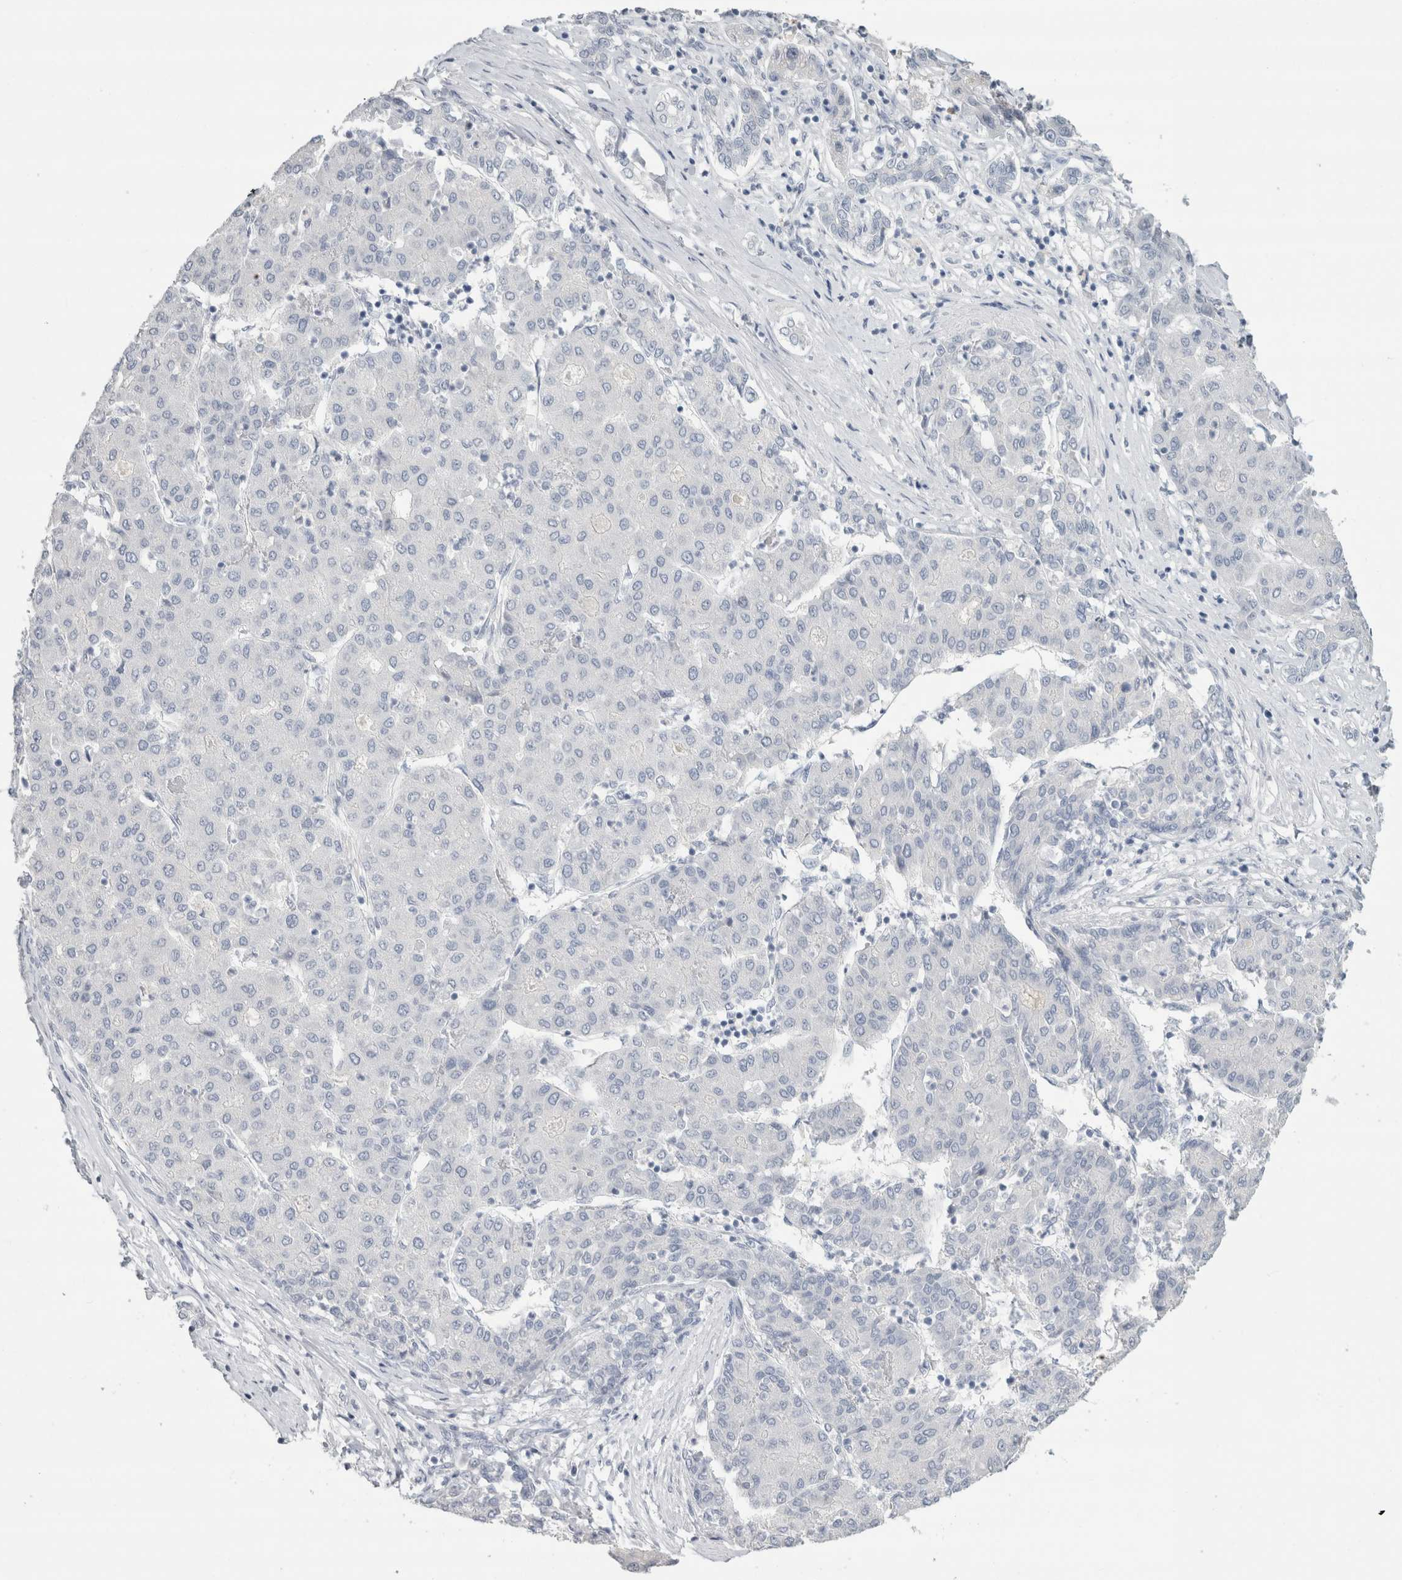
{"staining": {"intensity": "negative", "quantity": "none", "location": "none"}, "tissue": "liver cancer", "cell_type": "Tumor cells", "image_type": "cancer", "snomed": [{"axis": "morphology", "description": "Carcinoma, Hepatocellular, NOS"}, {"axis": "topography", "description": "Liver"}], "caption": "This is an immunohistochemistry (IHC) photomicrograph of human liver cancer. There is no staining in tumor cells.", "gene": "SLC6A1", "patient": {"sex": "male", "age": 65}}